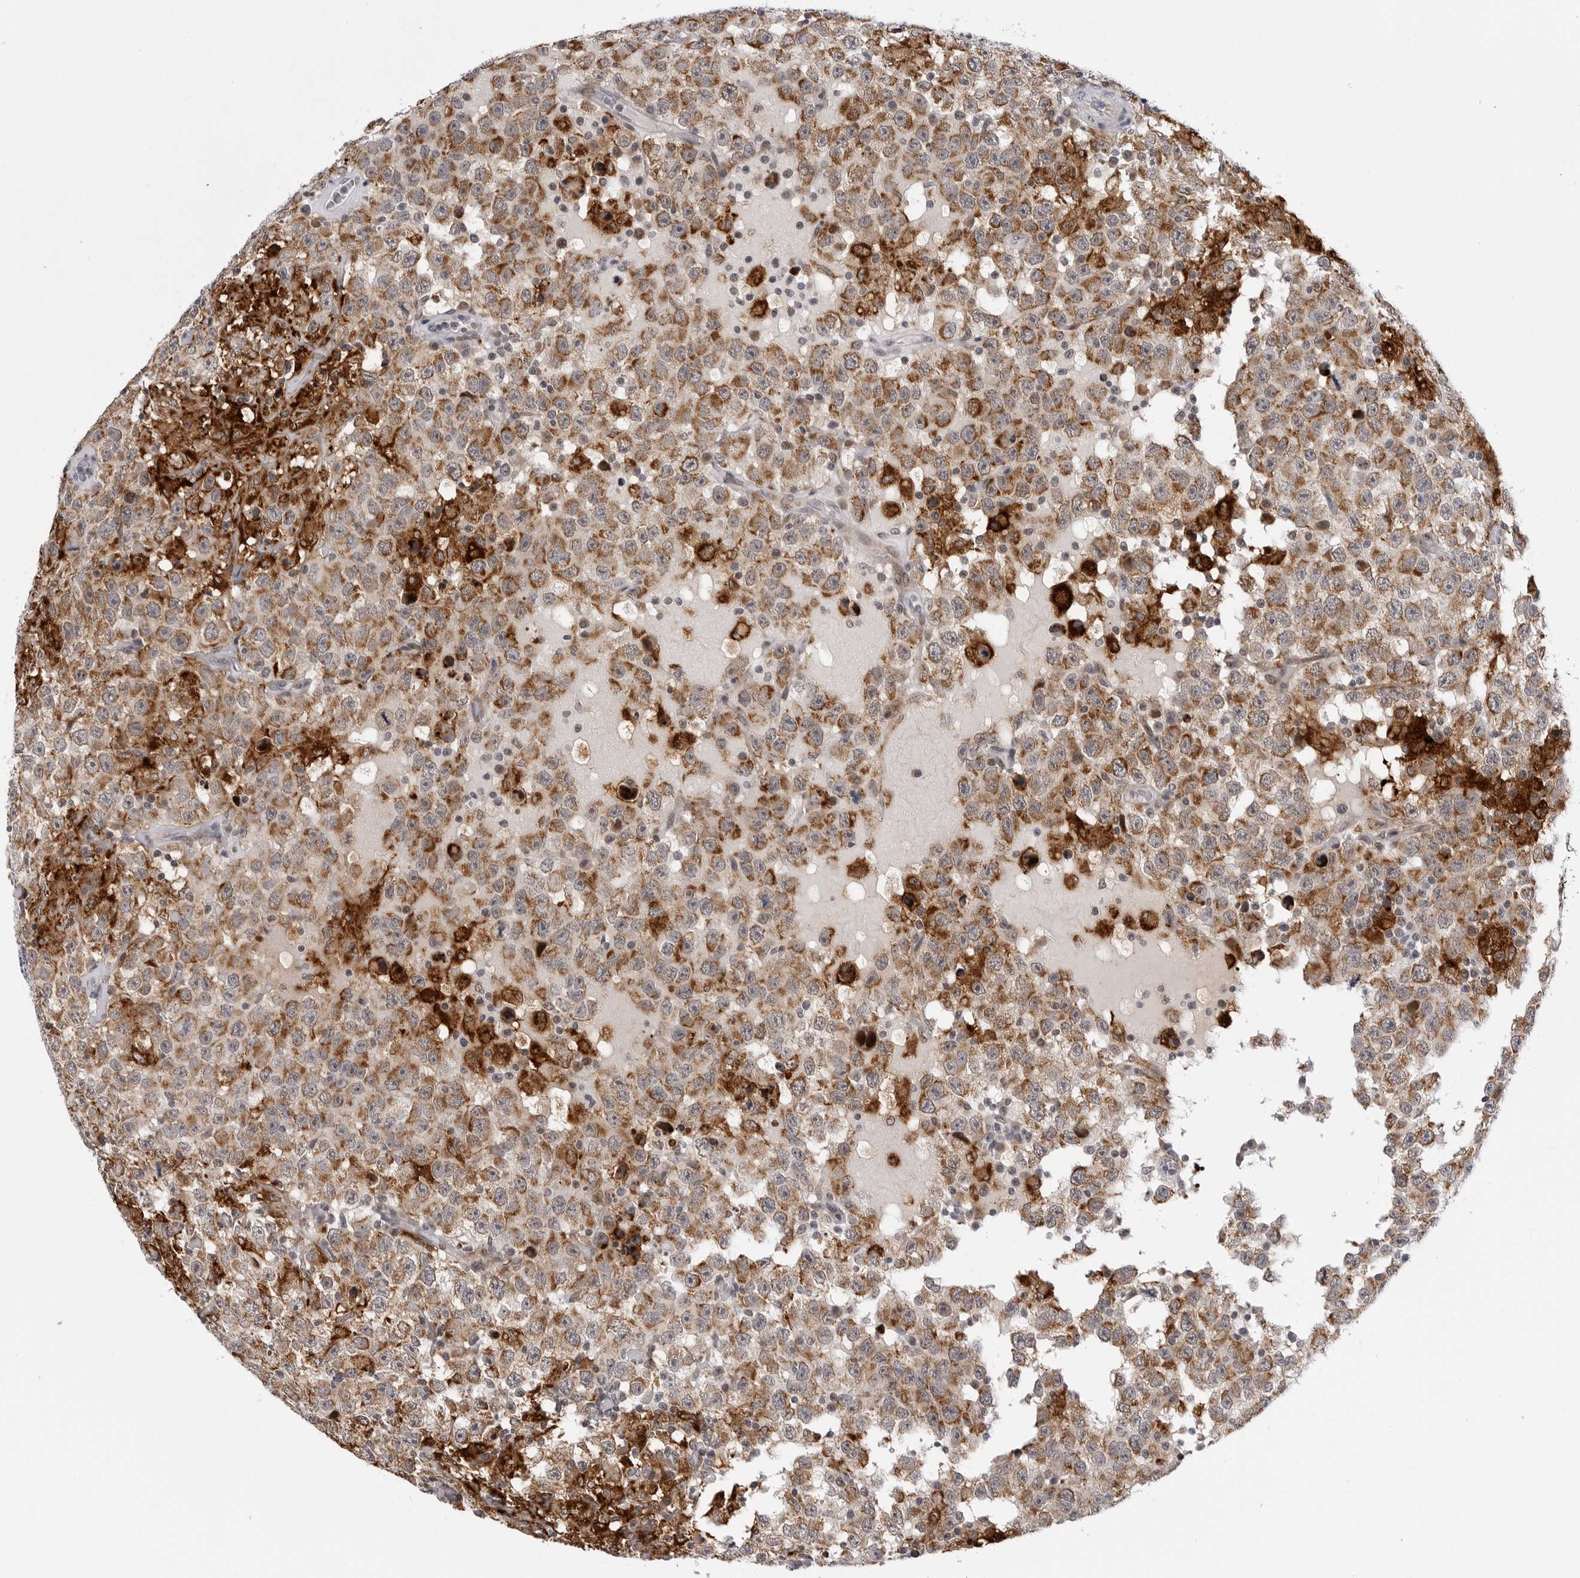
{"staining": {"intensity": "moderate", "quantity": ">75%", "location": "cytoplasmic/membranous"}, "tissue": "testis cancer", "cell_type": "Tumor cells", "image_type": "cancer", "snomed": [{"axis": "morphology", "description": "Seminoma, NOS"}, {"axis": "topography", "description": "Testis"}], "caption": "Human testis seminoma stained for a protein (brown) shows moderate cytoplasmic/membranous positive positivity in about >75% of tumor cells.", "gene": "CDK20", "patient": {"sex": "male", "age": 41}}